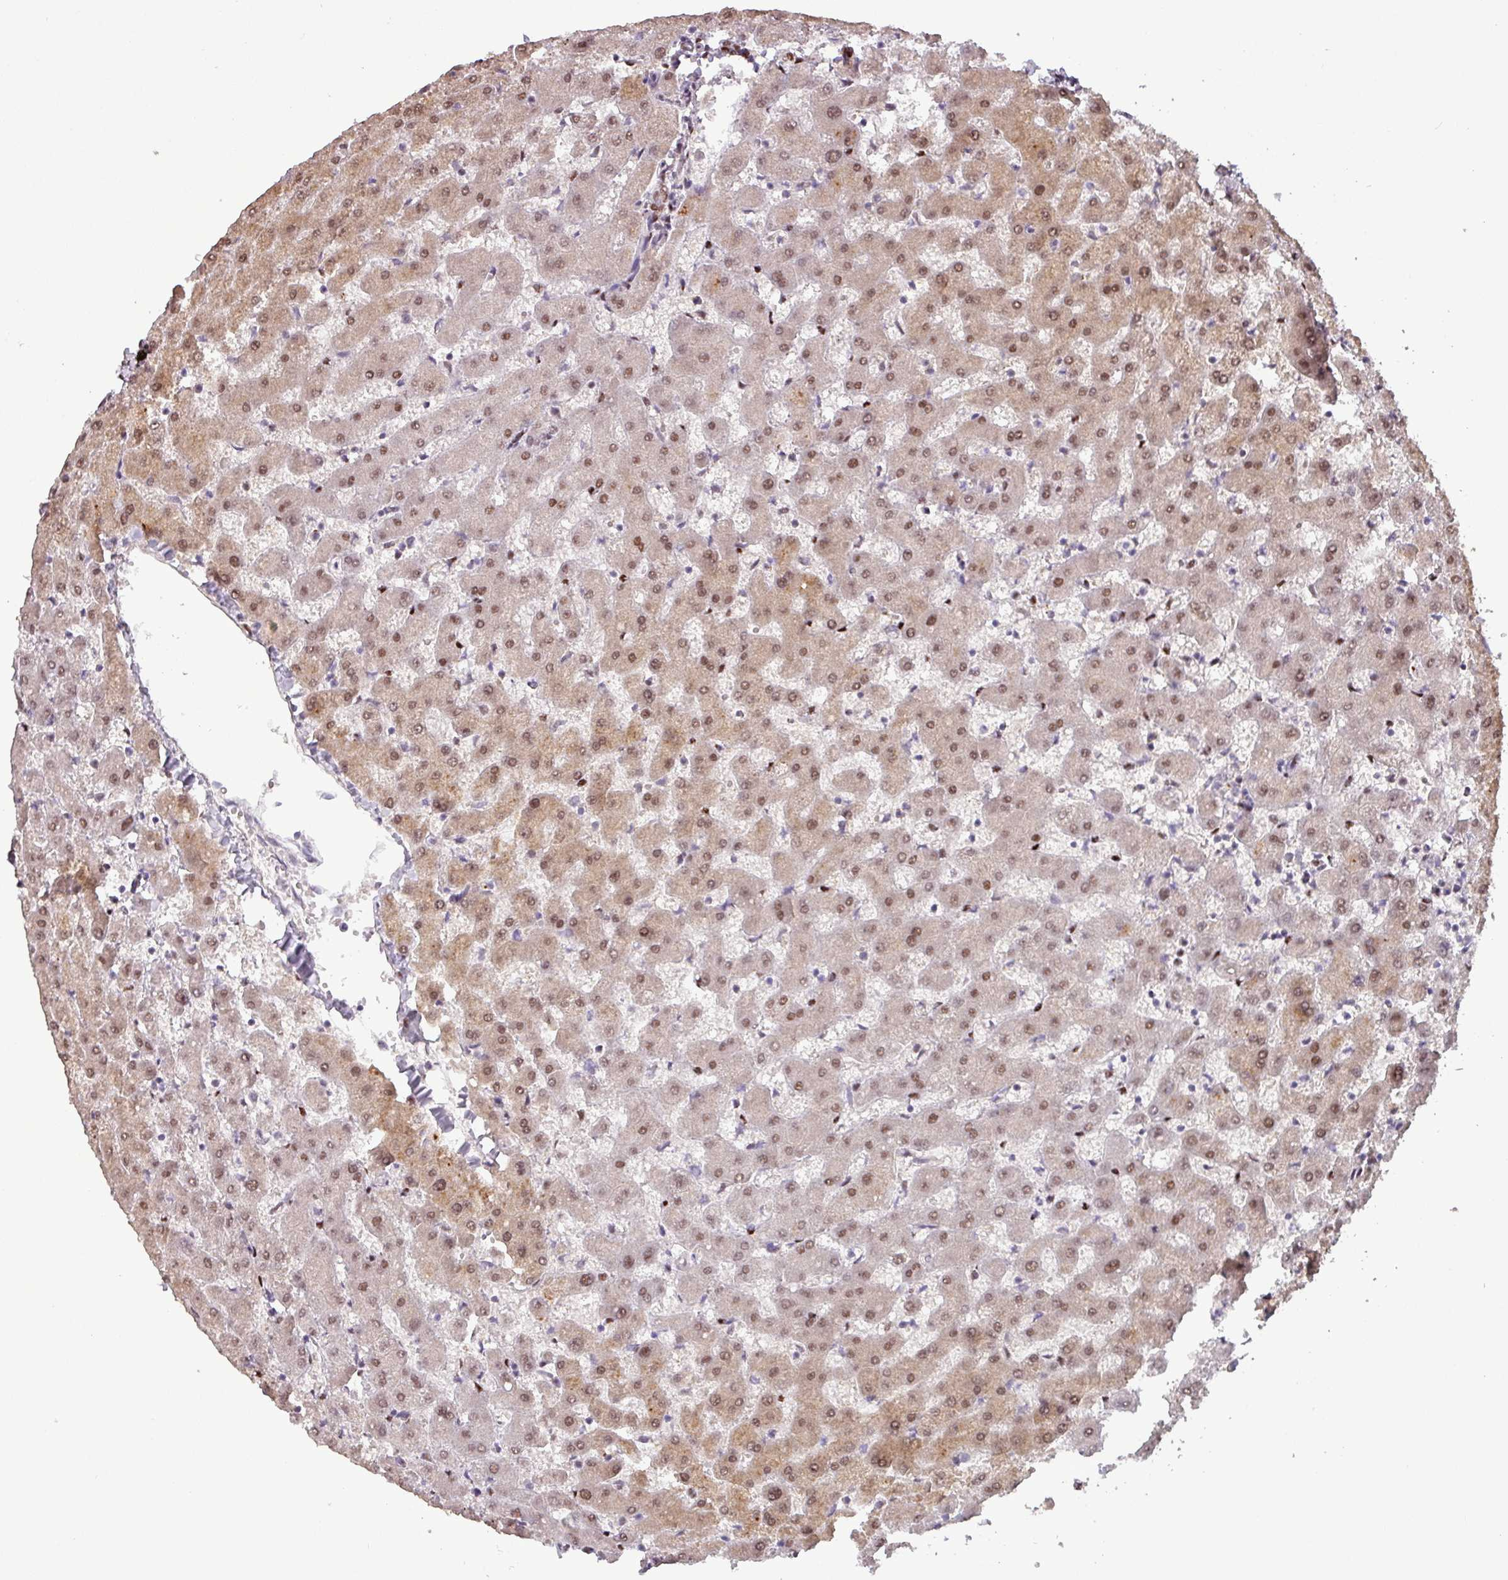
{"staining": {"intensity": "moderate", "quantity": ">75%", "location": "nuclear"}, "tissue": "liver", "cell_type": "Cholangiocytes", "image_type": "normal", "snomed": [{"axis": "morphology", "description": "Normal tissue, NOS"}, {"axis": "topography", "description": "Liver"}], "caption": "Liver was stained to show a protein in brown. There is medium levels of moderate nuclear staining in about >75% of cholangiocytes. Nuclei are stained in blue.", "gene": "IRF2BPL", "patient": {"sex": "female", "age": 63}}